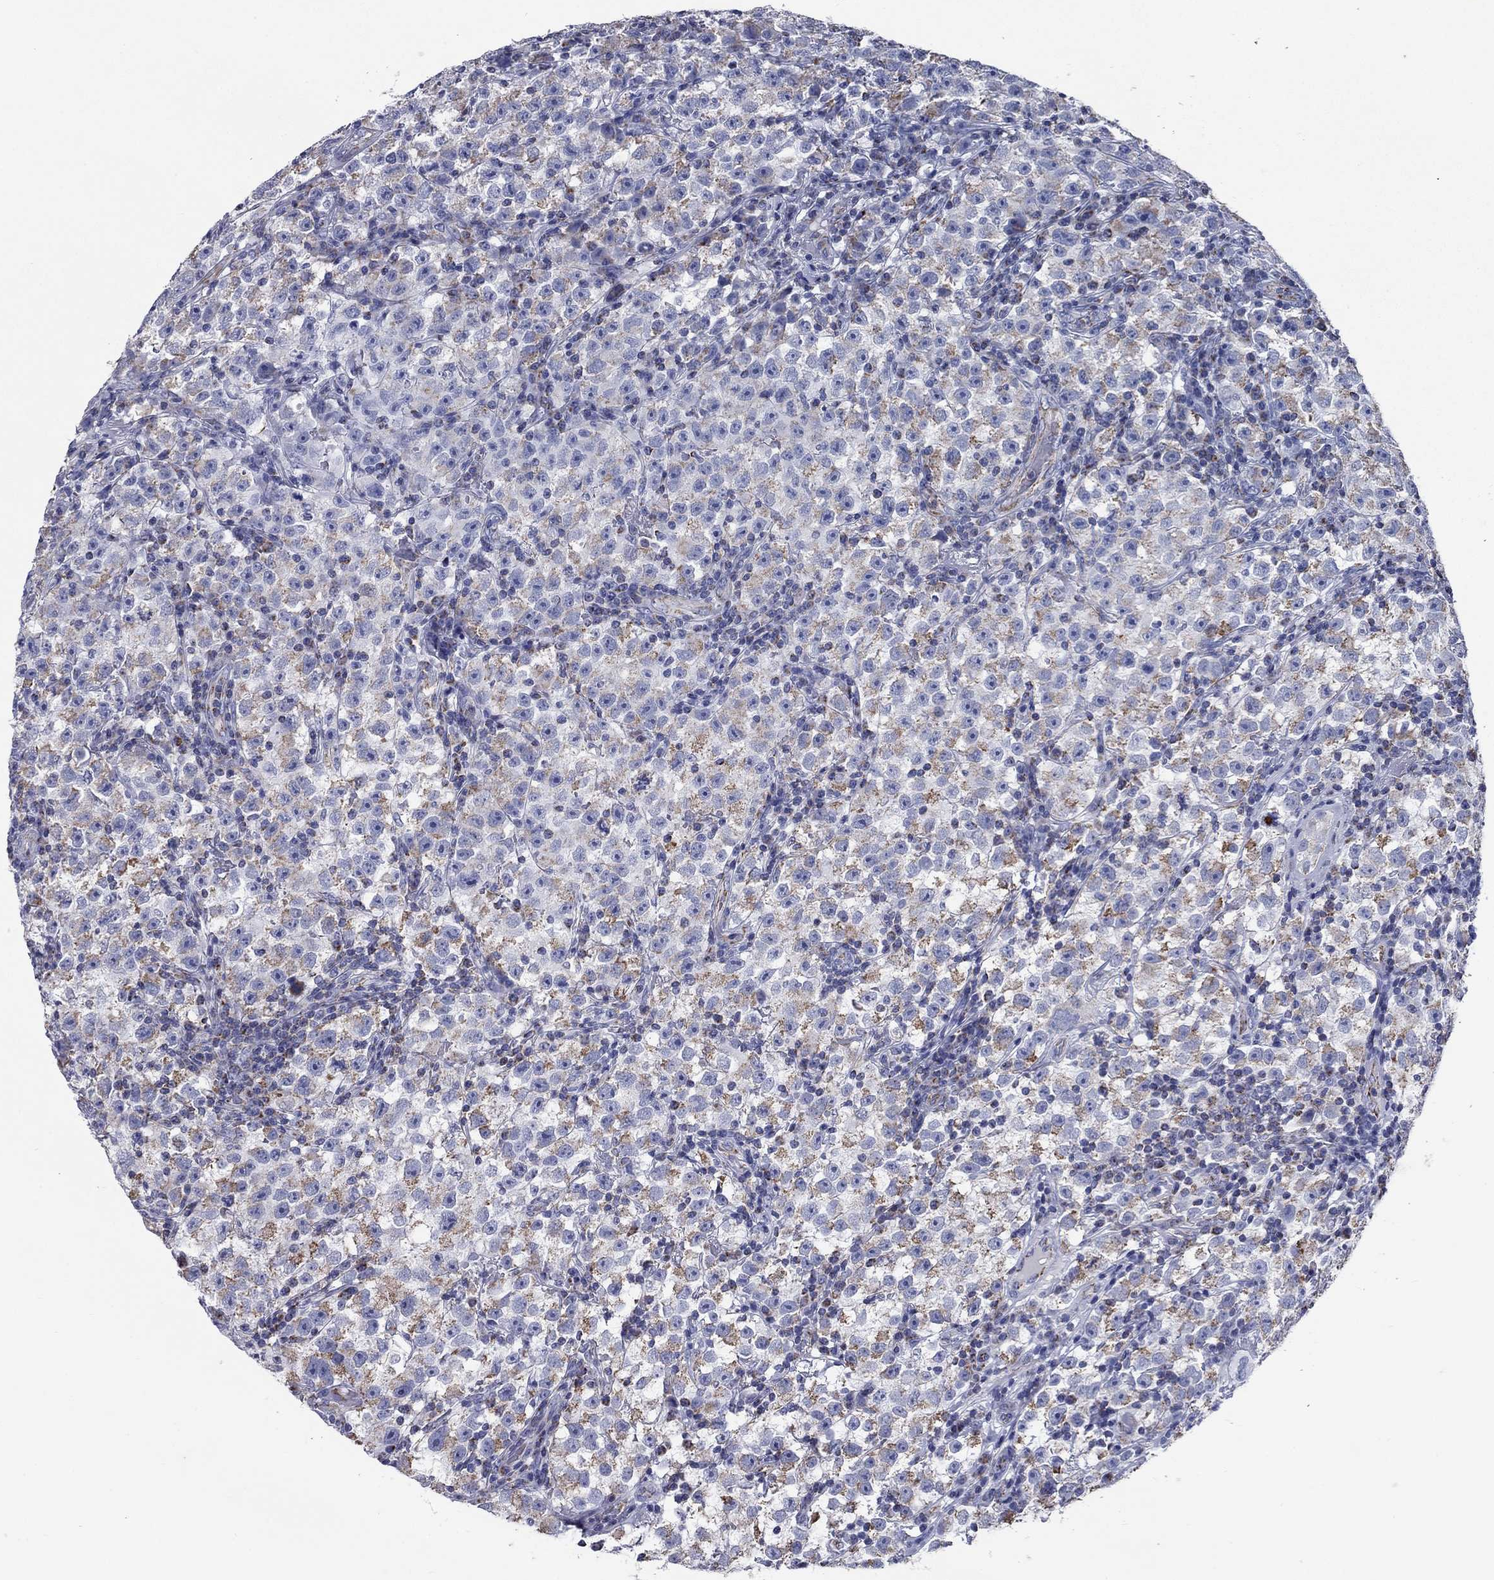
{"staining": {"intensity": "weak", "quantity": "25%-75%", "location": "cytoplasmic/membranous"}, "tissue": "testis cancer", "cell_type": "Tumor cells", "image_type": "cancer", "snomed": [{"axis": "morphology", "description": "Seminoma, NOS"}, {"axis": "topography", "description": "Testis"}], "caption": "Seminoma (testis) stained for a protein (brown) reveals weak cytoplasmic/membranous positive positivity in approximately 25%-75% of tumor cells.", "gene": "NDUFA4L2", "patient": {"sex": "male", "age": 22}}